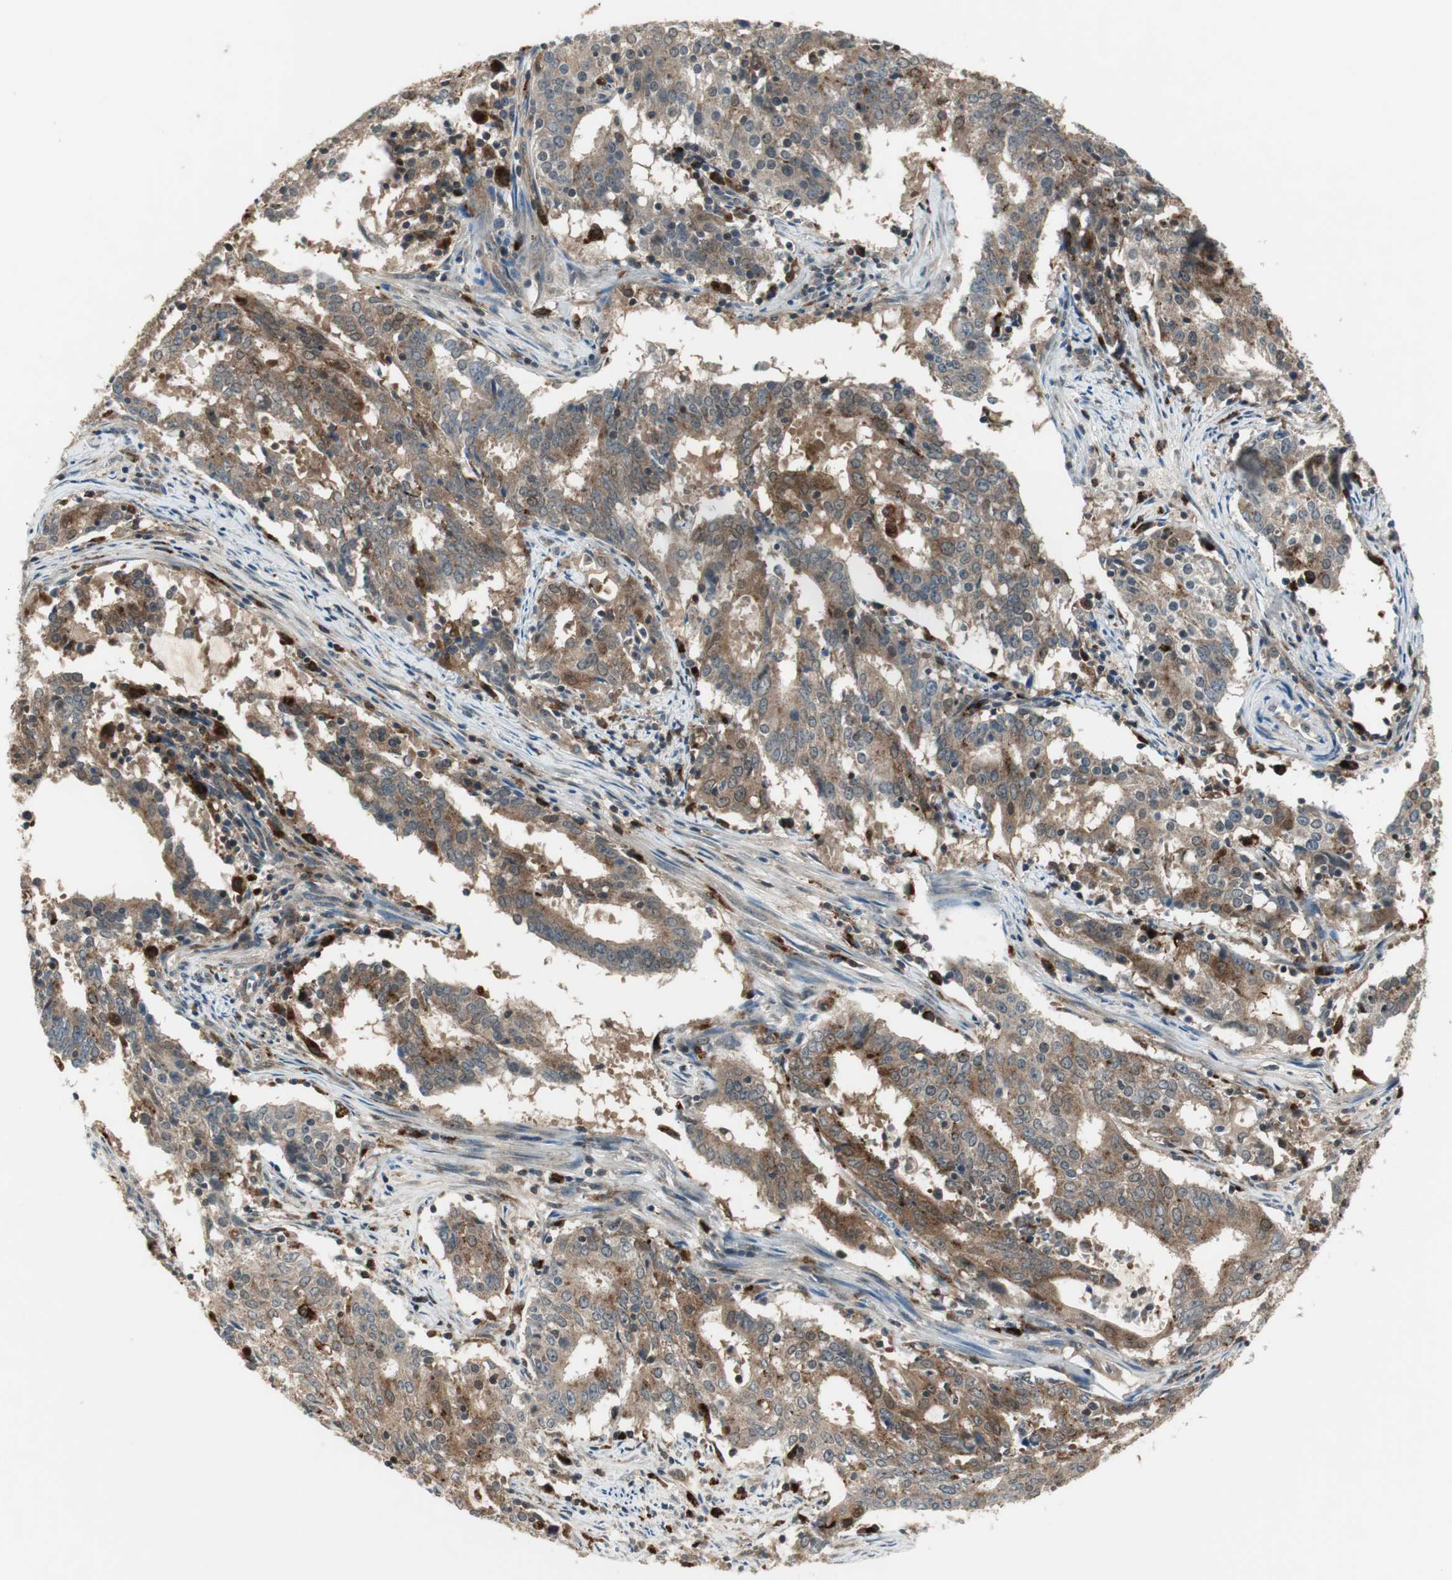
{"staining": {"intensity": "moderate", "quantity": ">75%", "location": "cytoplasmic/membranous"}, "tissue": "cervical cancer", "cell_type": "Tumor cells", "image_type": "cancer", "snomed": [{"axis": "morphology", "description": "Adenocarcinoma, NOS"}, {"axis": "topography", "description": "Cervix"}], "caption": "Immunohistochemistry (IHC) micrograph of neoplastic tissue: cervical cancer (adenocarcinoma) stained using immunohistochemistry (IHC) demonstrates medium levels of moderate protein expression localized specifically in the cytoplasmic/membranous of tumor cells, appearing as a cytoplasmic/membranous brown color.", "gene": "NCK1", "patient": {"sex": "female", "age": 44}}